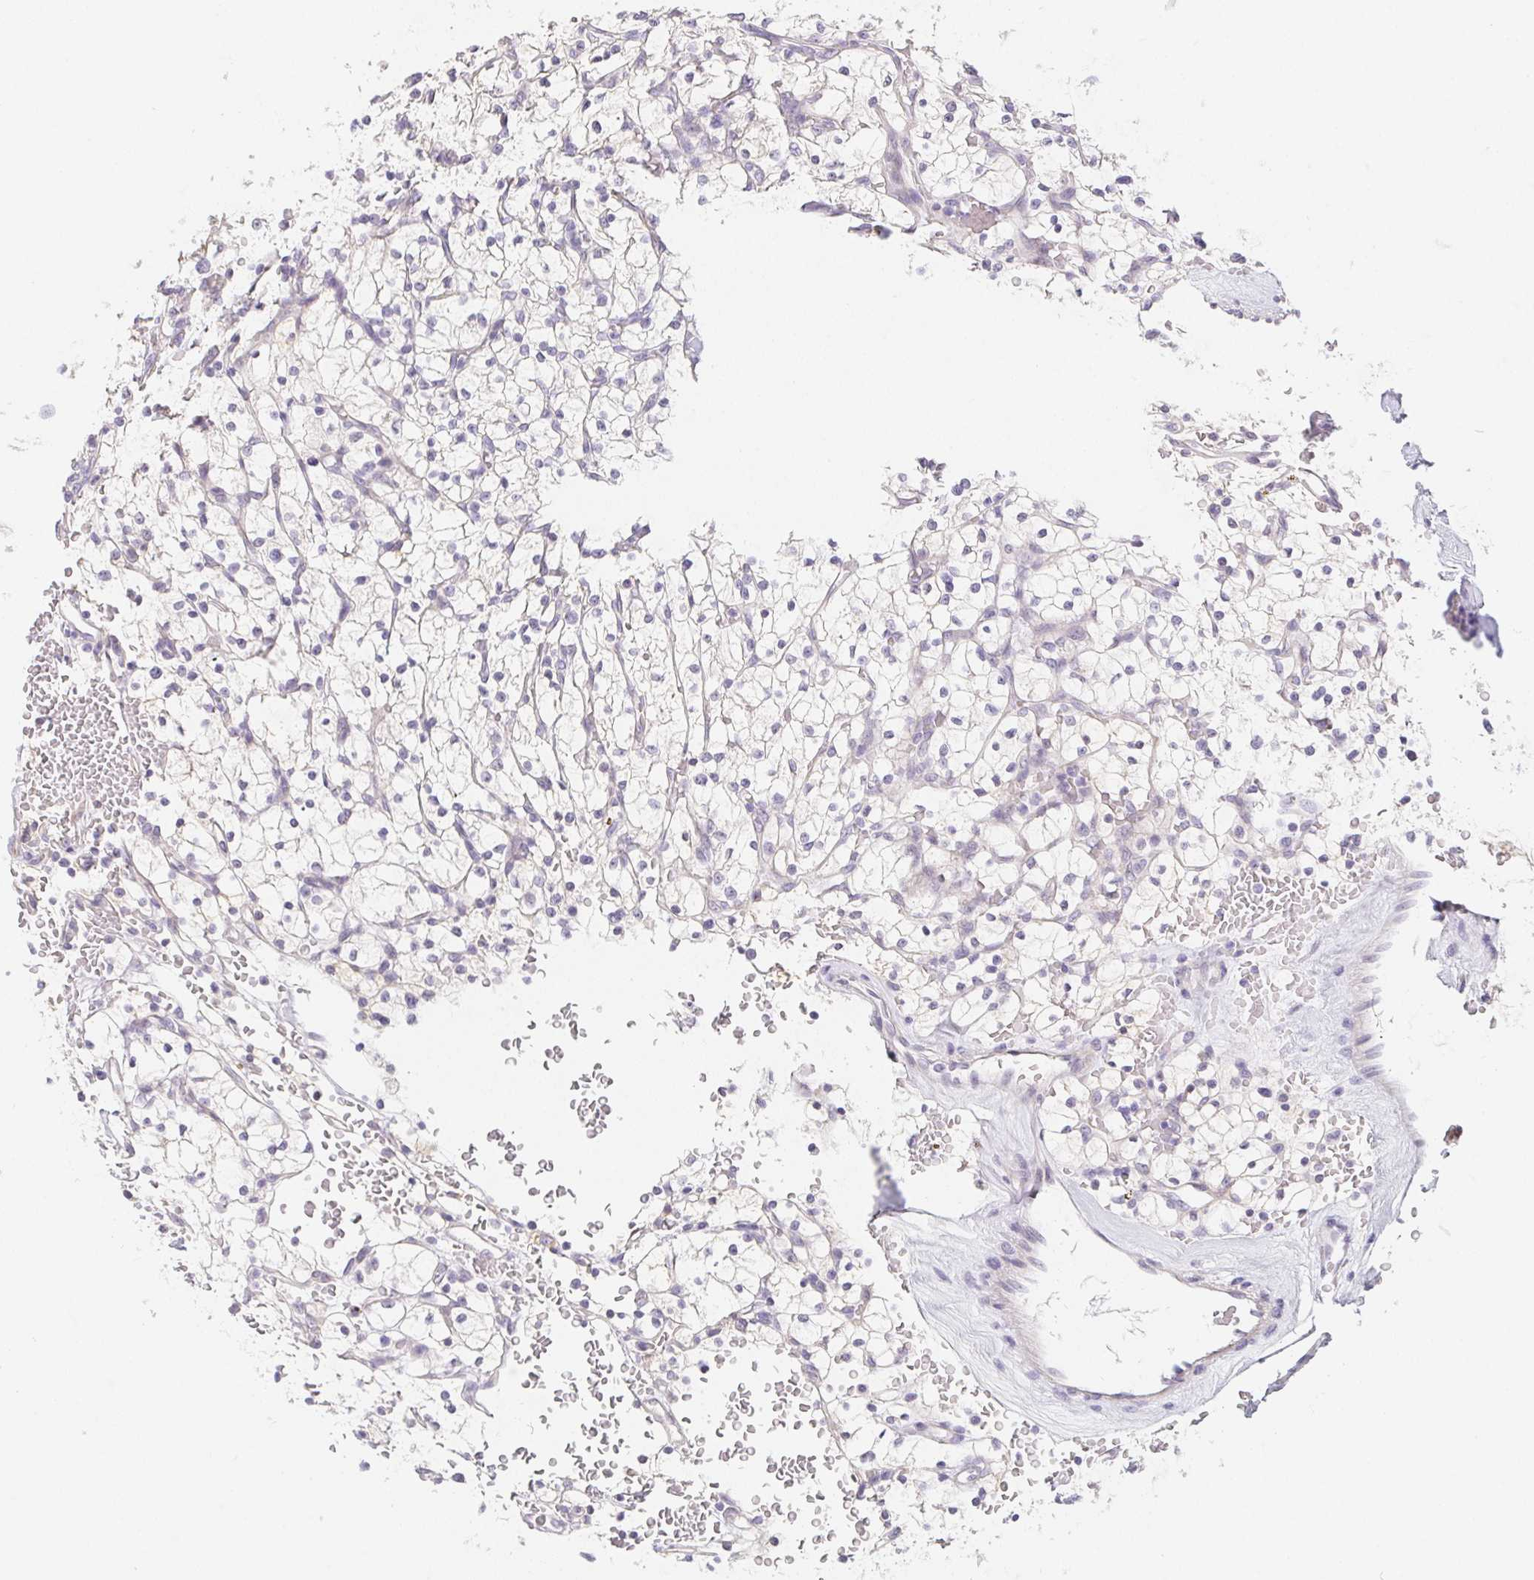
{"staining": {"intensity": "negative", "quantity": "none", "location": "none"}, "tissue": "renal cancer", "cell_type": "Tumor cells", "image_type": "cancer", "snomed": [{"axis": "morphology", "description": "Adenocarcinoma, NOS"}, {"axis": "topography", "description": "Kidney"}], "caption": "This is a histopathology image of IHC staining of adenocarcinoma (renal), which shows no positivity in tumor cells.", "gene": "ZBBX", "patient": {"sex": "female", "age": 64}}